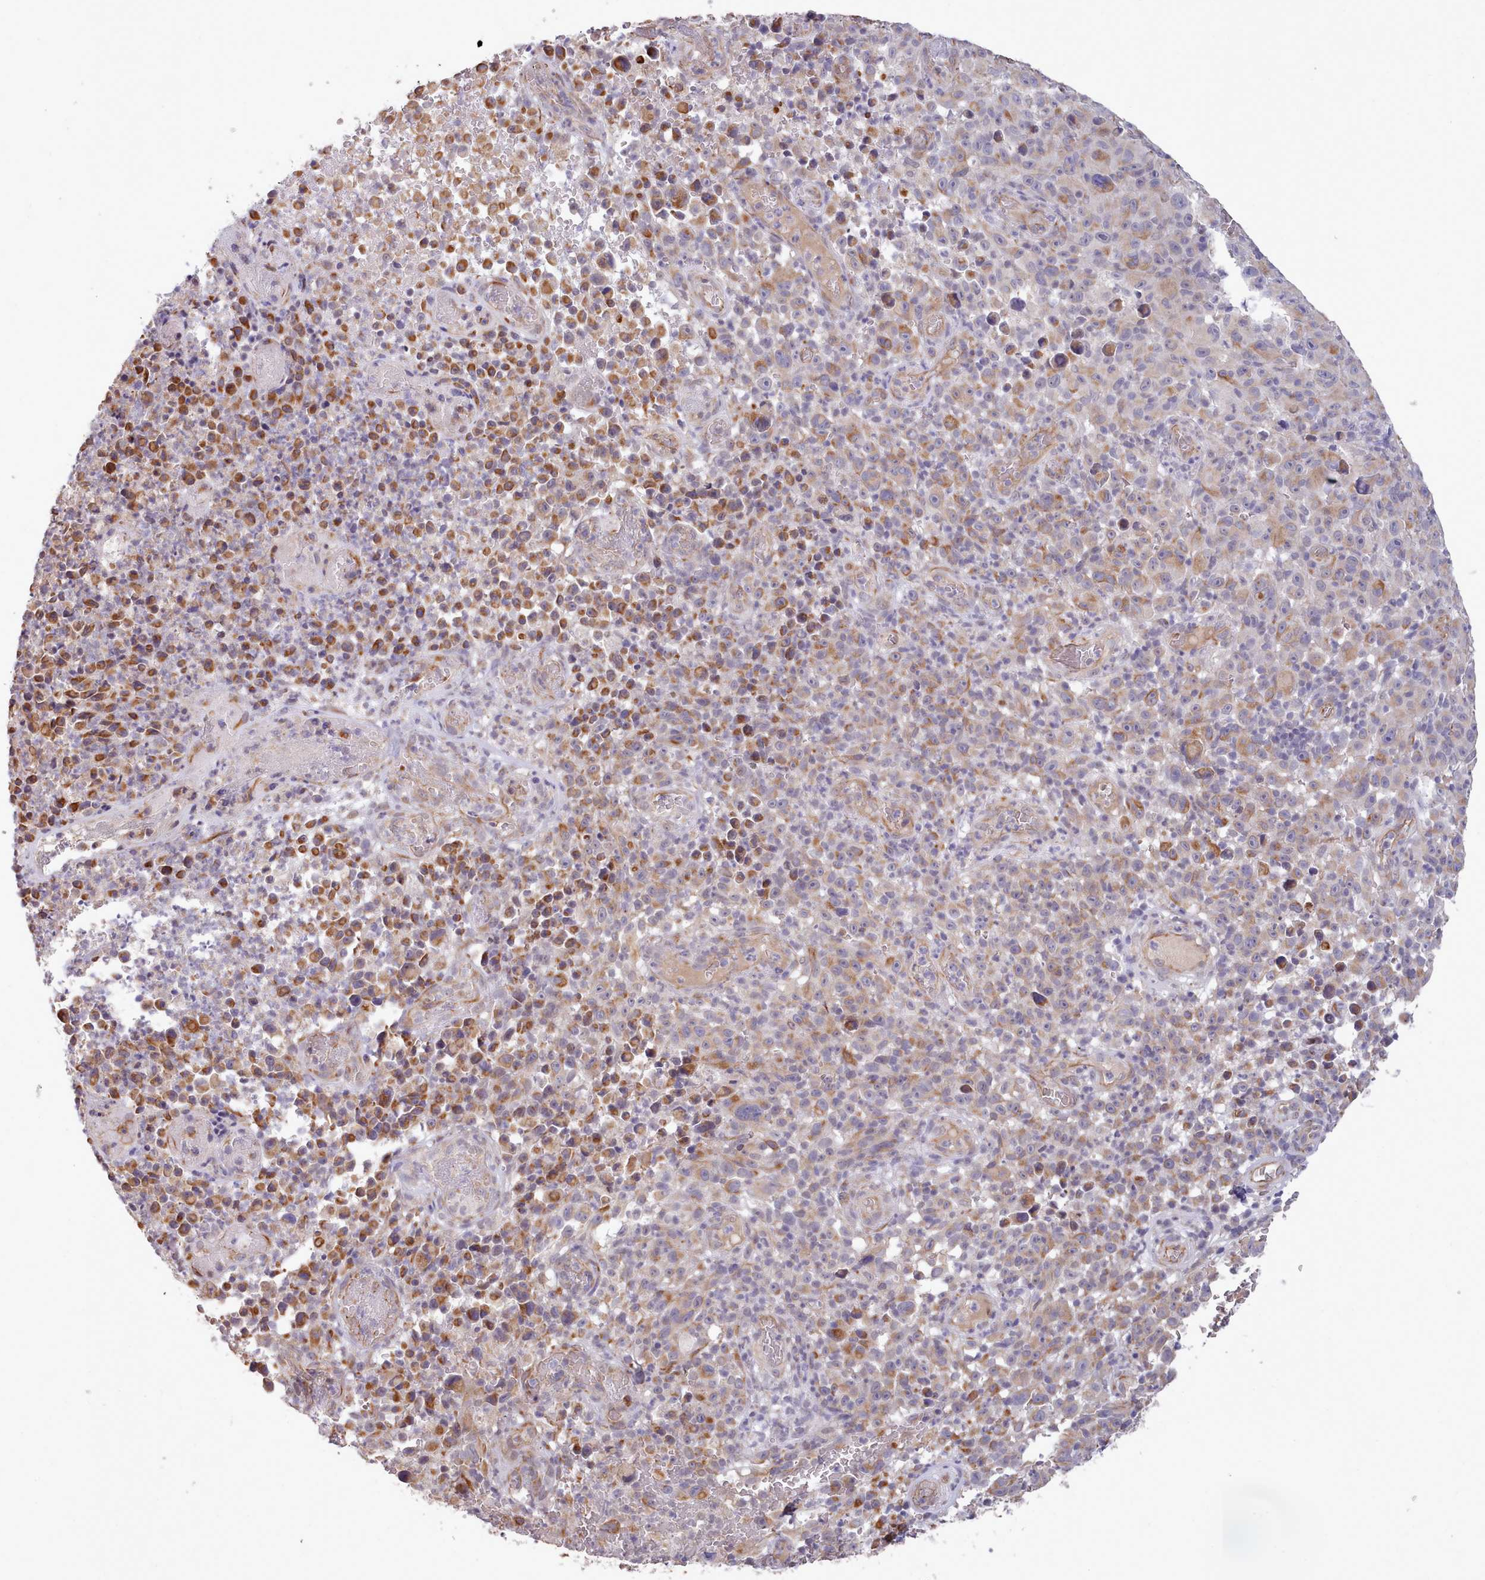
{"staining": {"intensity": "moderate", "quantity": ">75%", "location": "cytoplasmic/membranous"}, "tissue": "melanoma", "cell_type": "Tumor cells", "image_type": "cancer", "snomed": [{"axis": "morphology", "description": "Malignant melanoma, NOS"}, {"axis": "topography", "description": "Skin"}], "caption": "Protein staining demonstrates moderate cytoplasmic/membranous positivity in about >75% of tumor cells in malignant melanoma.", "gene": "ZC3H13", "patient": {"sex": "female", "age": 82}}